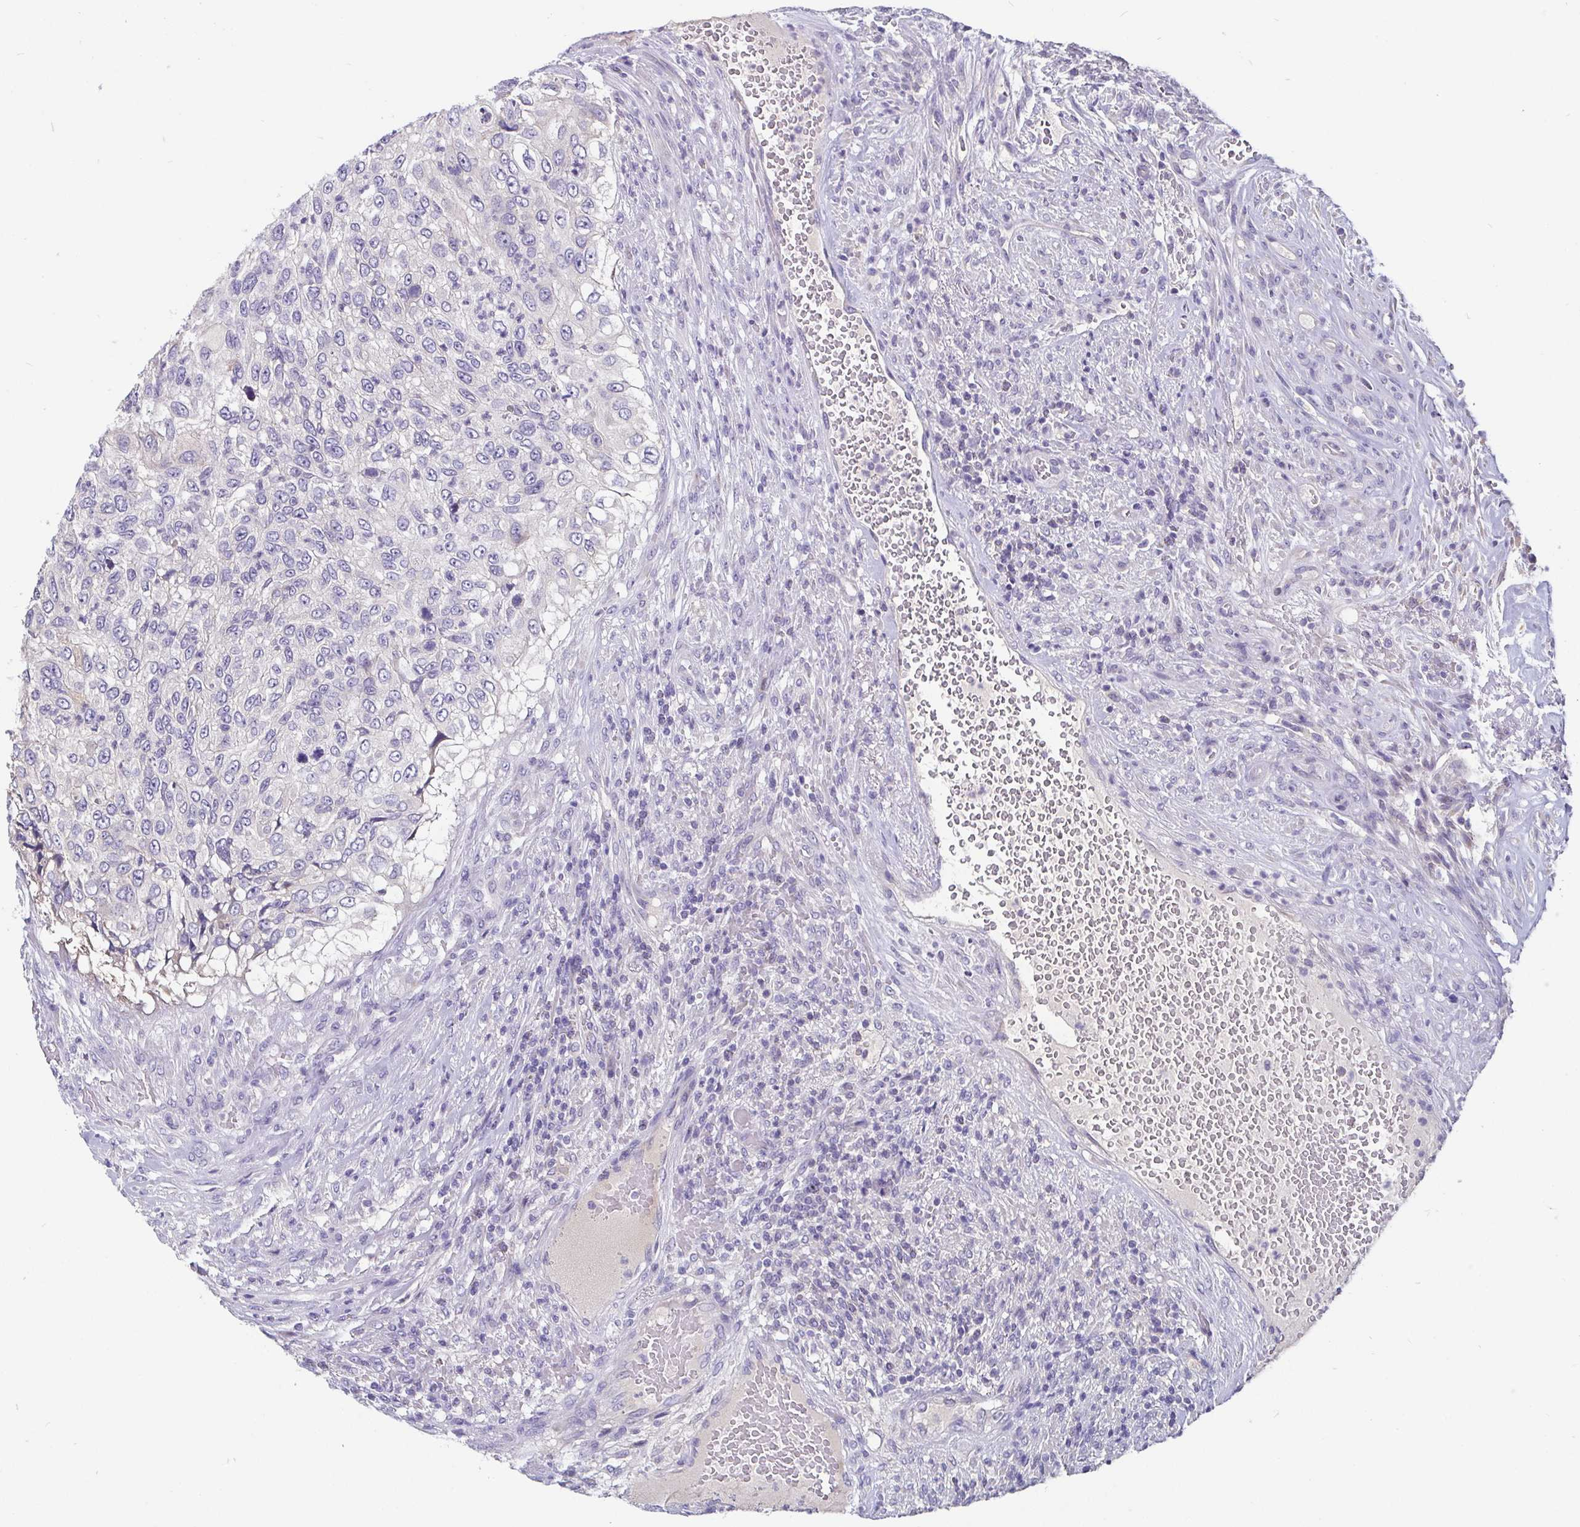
{"staining": {"intensity": "negative", "quantity": "none", "location": "none"}, "tissue": "urothelial cancer", "cell_type": "Tumor cells", "image_type": "cancer", "snomed": [{"axis": "morphology", "description": "Urothelial carcinoma, High grade"}, {"axis": "topography", "description": "Urinary bladder"}], "caption": "A micrograph of human urothelial carcinoma (high-grade) is negative for staining in tumor cells. (DAB immunohistochemistry (IHC), high magnification).", "gene": "ADAMTS6", "patient": {"sex": "female", "age": 60}}